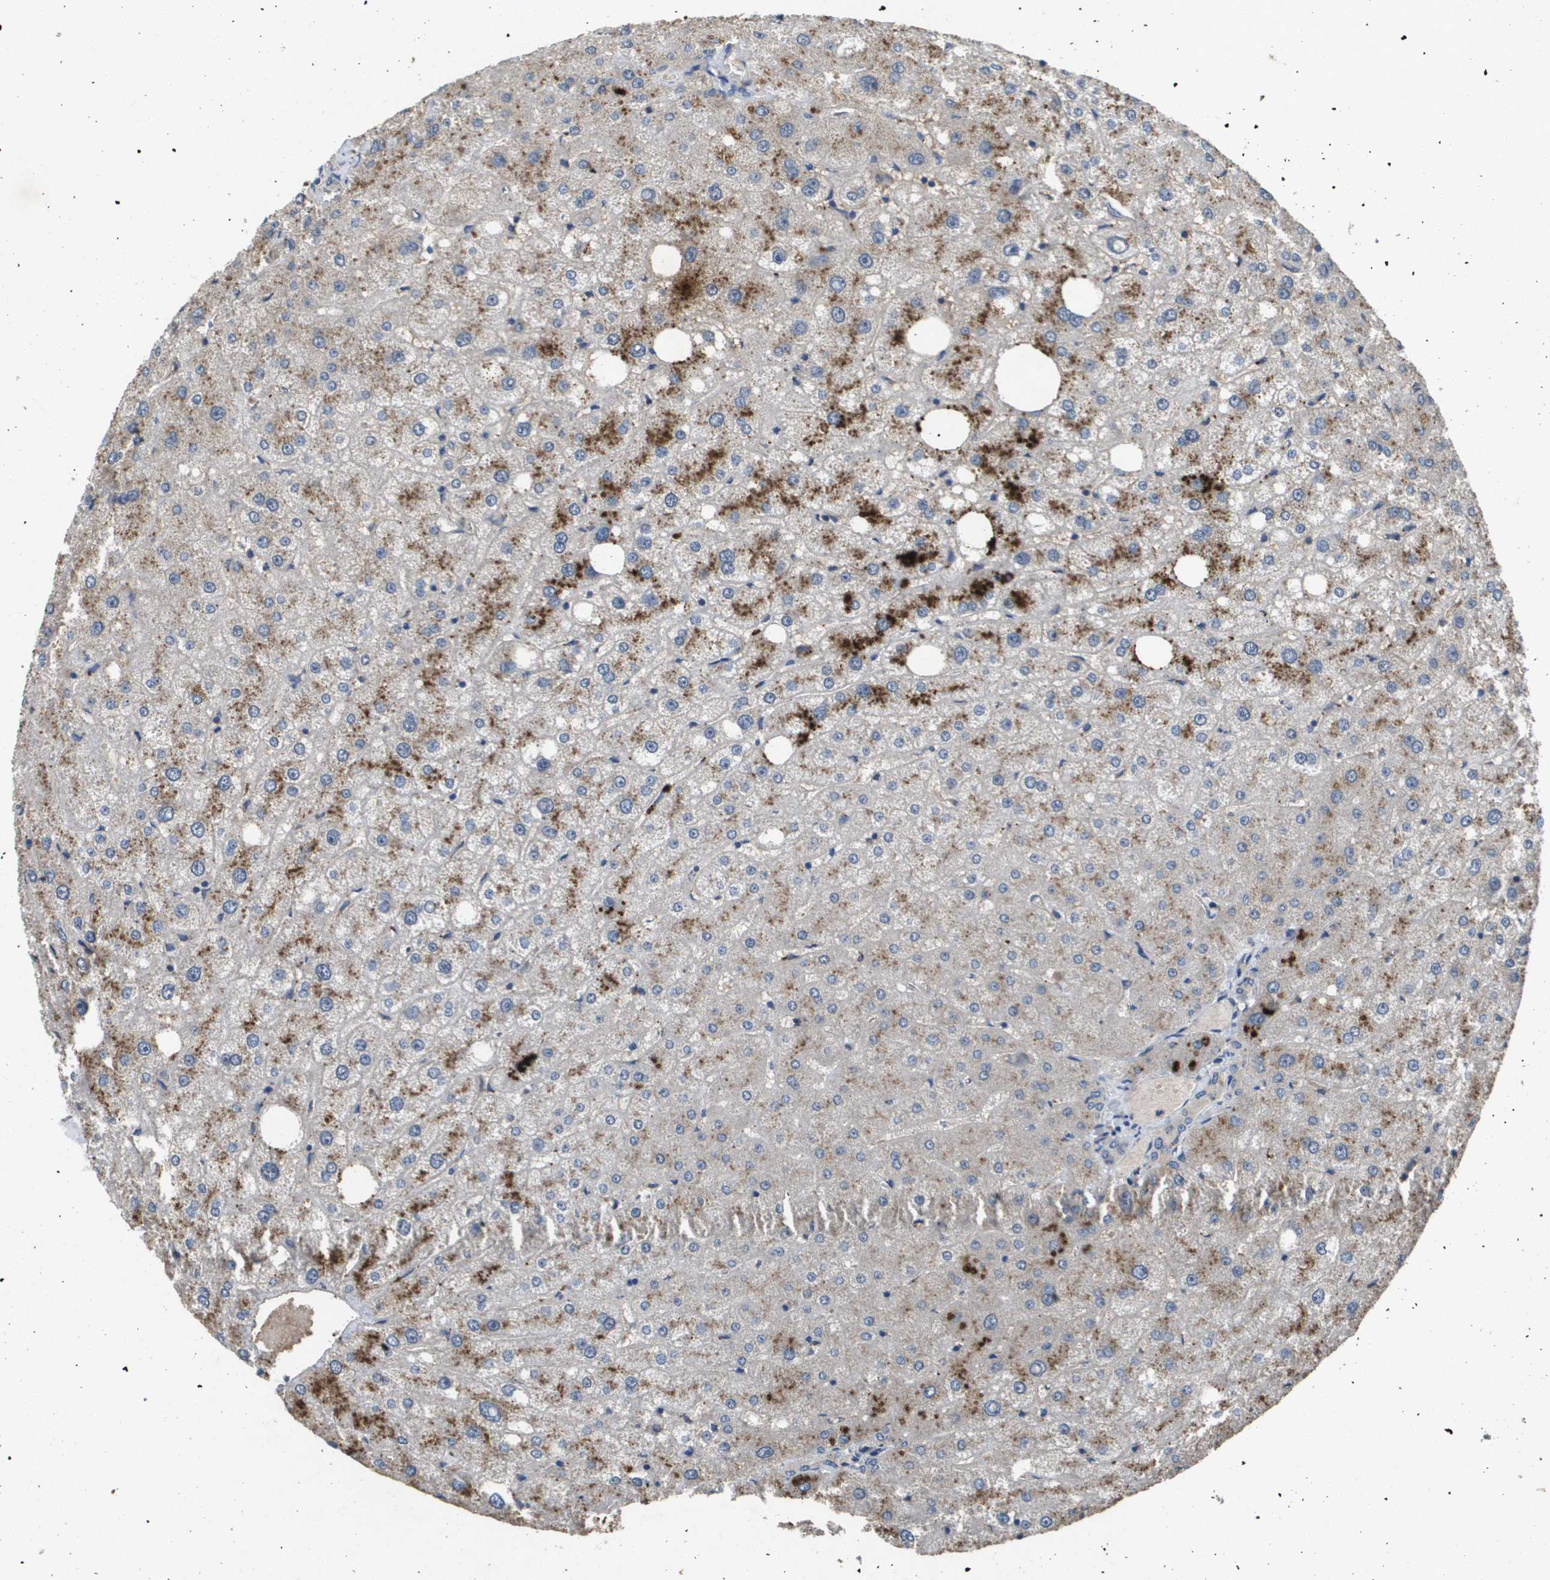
{"staining": {"intensity": "weak", "quantity": "25%-75%", "location": "cytoplasmic/membranous"}, "tissue": "liver", "cell_type": "Cholangiocytes", "image_type": "normal", "snomed": [{"axis": "morphology", "description": "Normal tissue, NOS"}, {"axis": "topography", "description": "Liver"}], "caption": "Cholangiocytes show low levels of weak cytoplasmic/membranous positivity in approximately 25%-75% of cells in normal liver.", "gene": "PROC", "patient": {"sex": "male", "age": 73}}